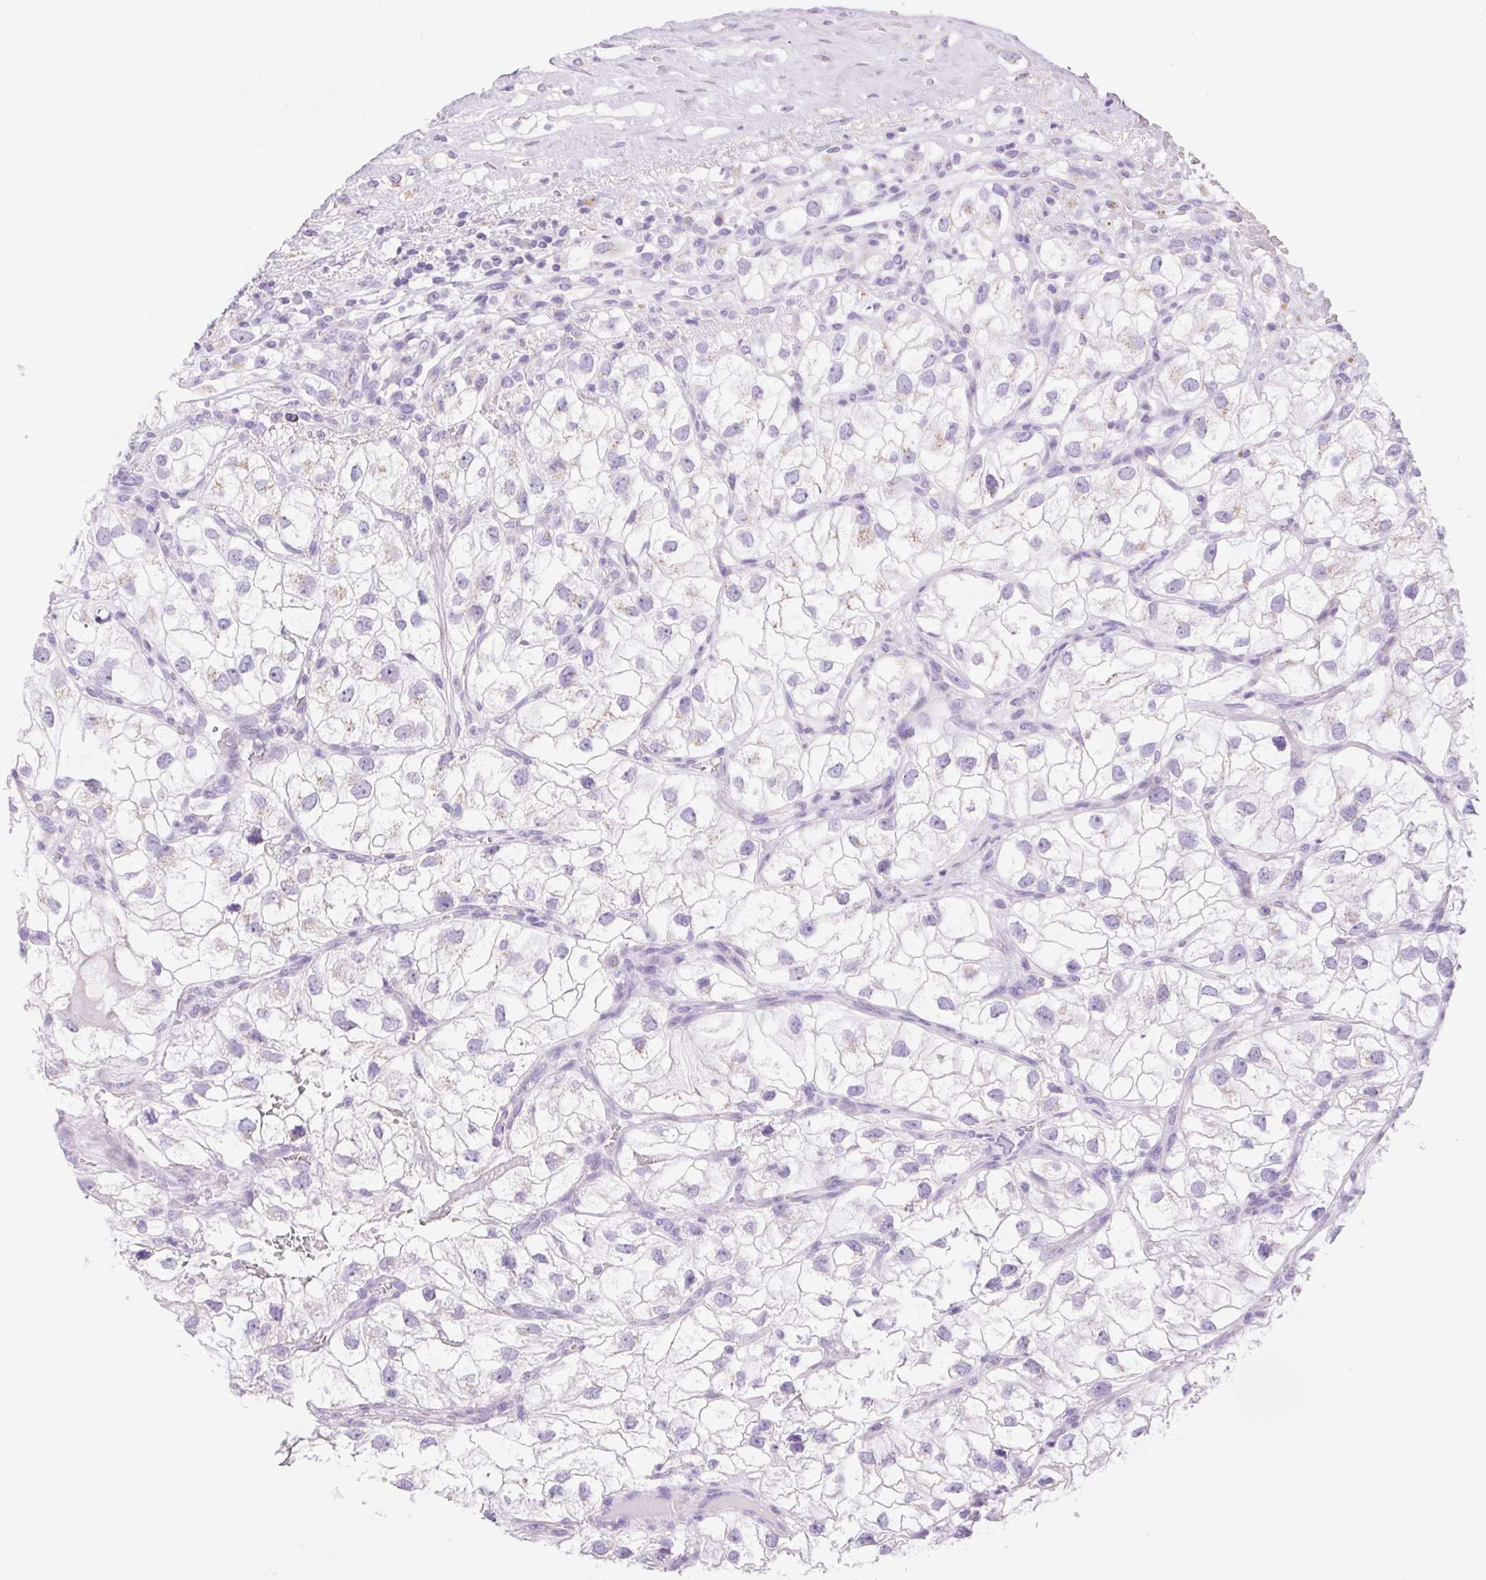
{"staining": {"intensity": "negative", "quantity": "none", "location": "none"}, "tissue": "renal cancer", "cell_type": "Tumor cells", "image_type": "cancer", "snomed": [{"axis": "morphology", "description": "Adenocarcinoma, NOS"}, {"axis": "topography", "description": "Kidney"}], "caption": "Micrograph shows no protein staining in tumor cells of renal cancer tissue.", "gene": "SERPINB3", "patient": {"sex": "male", "age": 59}}